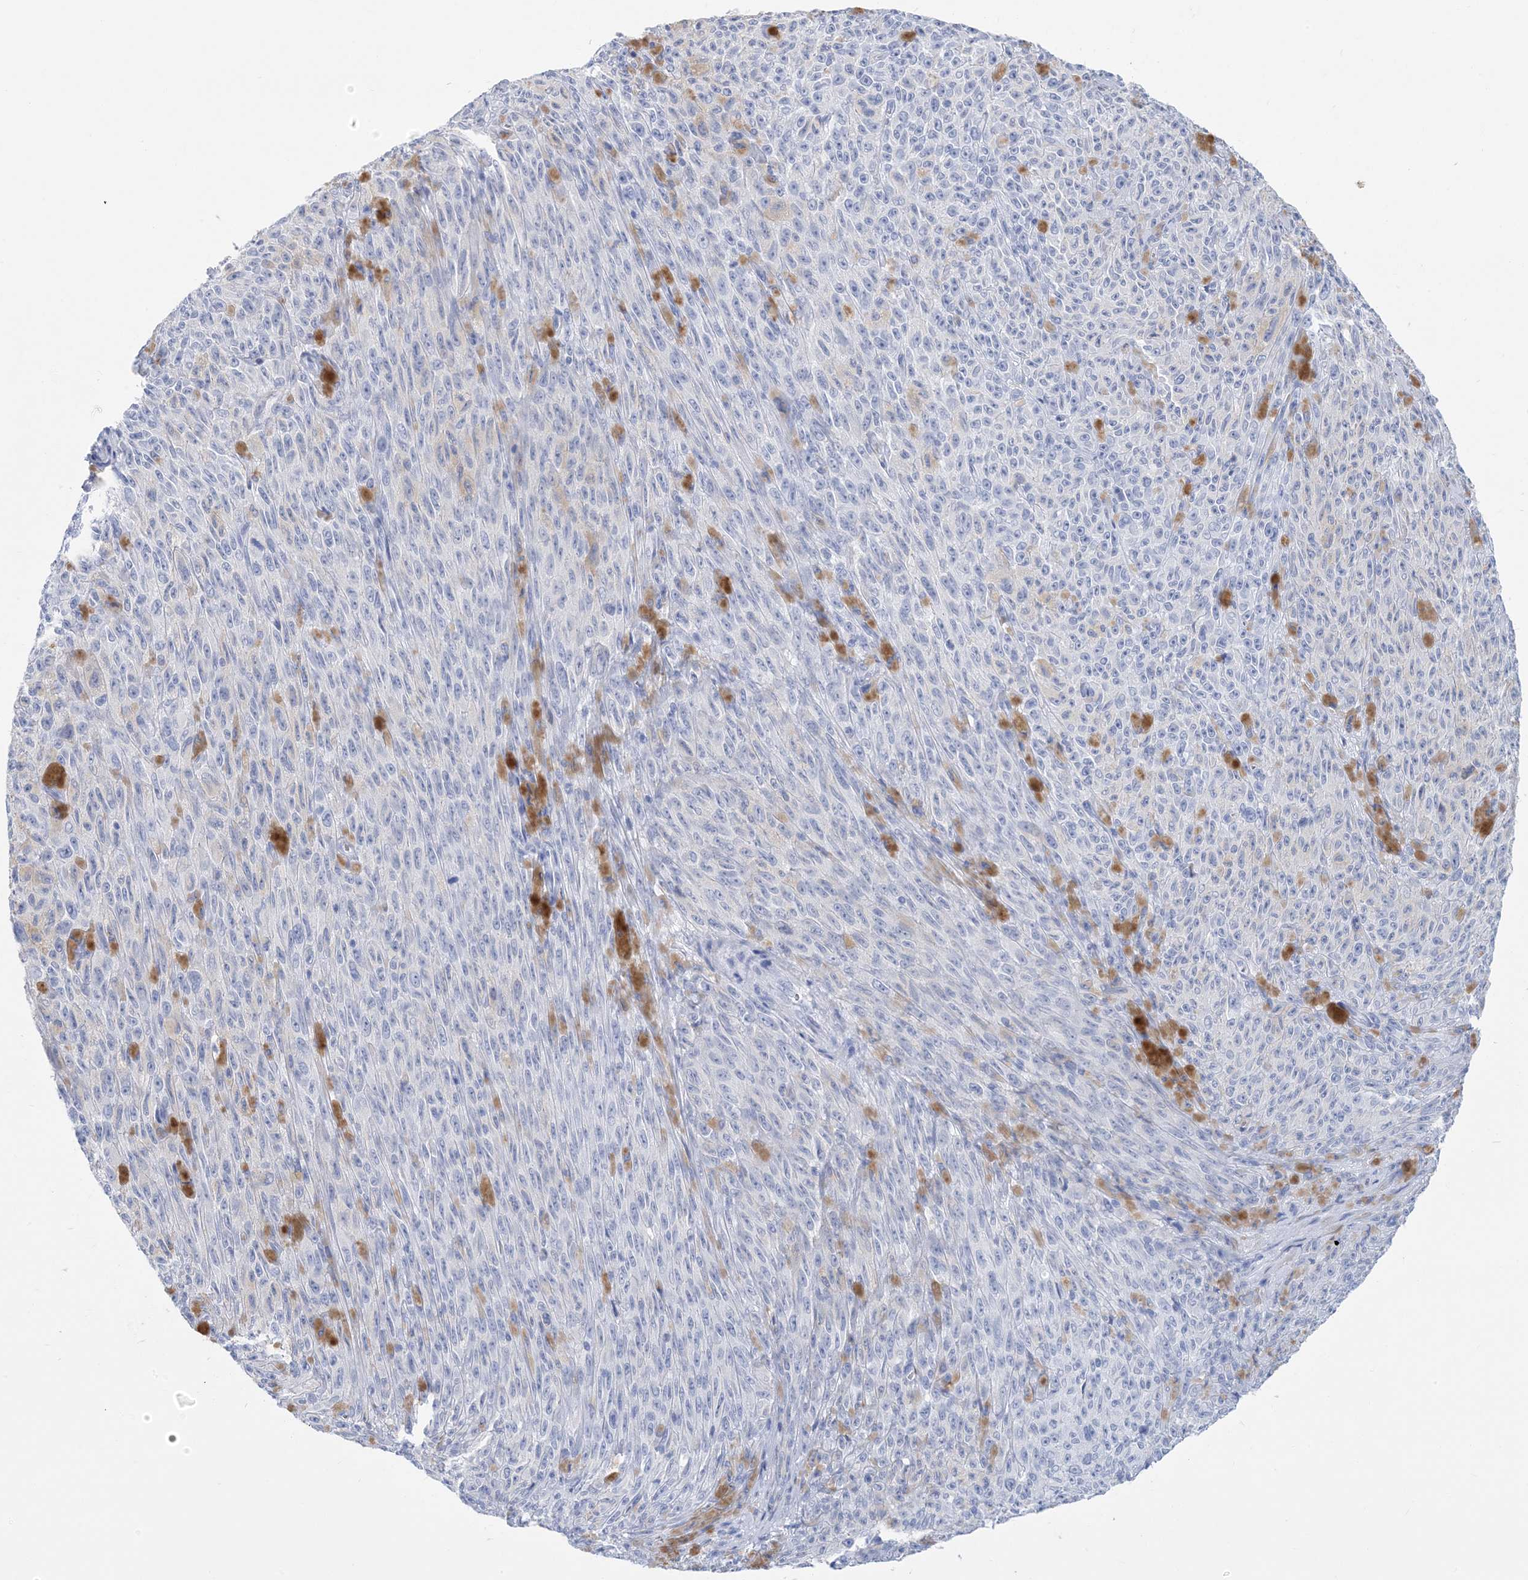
{"staining": {"intensity": "negative", "quantity": "none", "location": "none"}, "tissue": "melanoma", "cell_type": "Tumor cells", "image_type": "cancer", "snomed": [{"axis": "morphology", "description": "Malignant melanoma, NOS"}, {"axis": "topography", "description": "Skin"}], "caption": "DAB (3,3'-diaminobenzidine) immunohistochemical staining of human melanoma displays no significant staining in tumor cells.", "gene": "SH3YL1", "patient": {"sex": "female", "age": 82}}